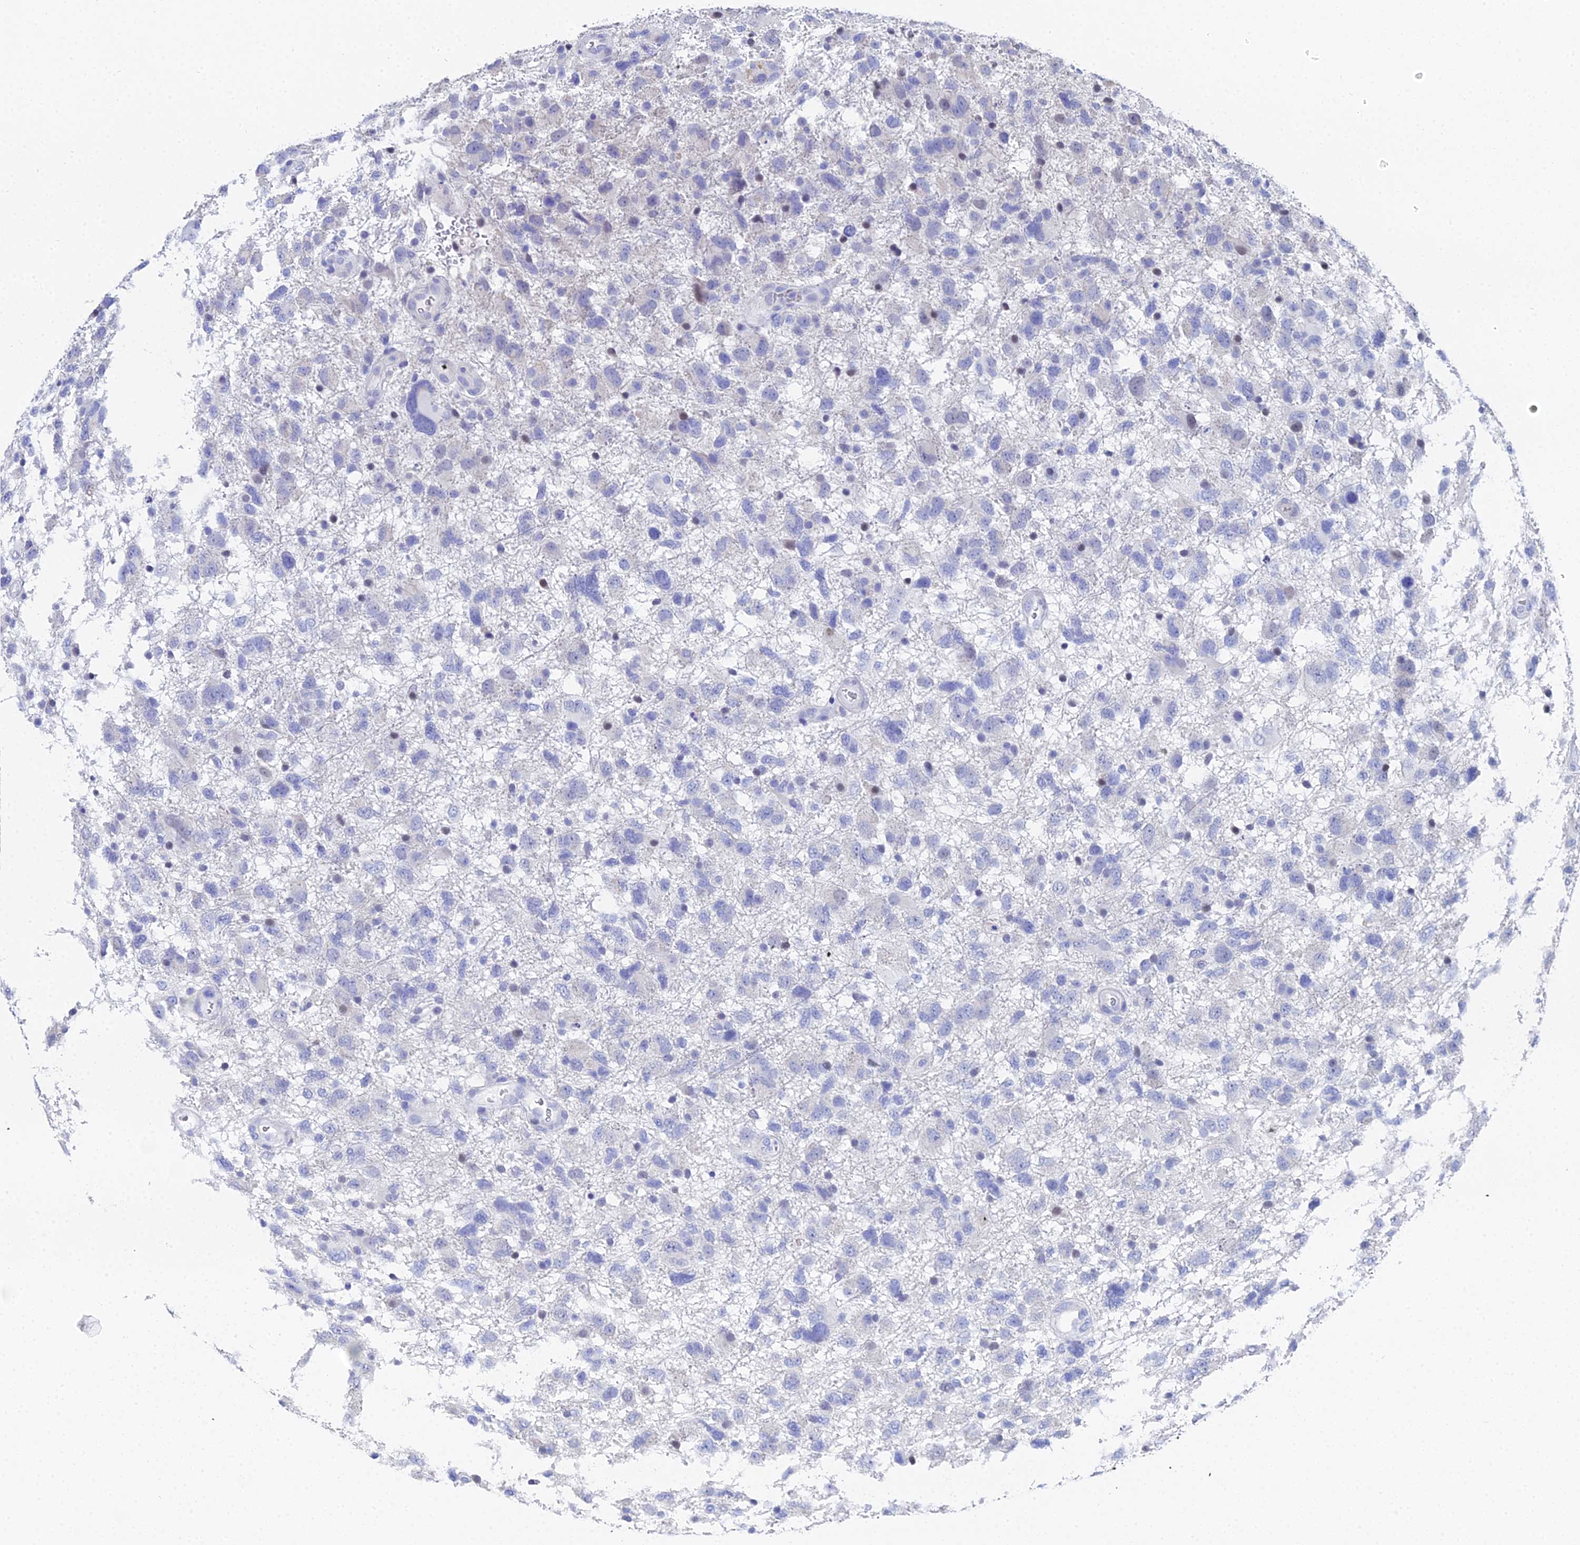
{"staining": {"intensity": "negative", "quantity": "none", "location": "none"}, "tissue": "glioma", "cell_type": "Tumor cells", "image_type": "cancer", "snomed": [{"axis": "morphology", "description": "Glioma, malignant, High grade"}, {"axis": "topography", "description": "Brain"}], "caption": "A photomicrograph of human glioma is negative for staining in tumor cells.", "gene": "OCM", "patient": {"sex": "male", "age": 61}}